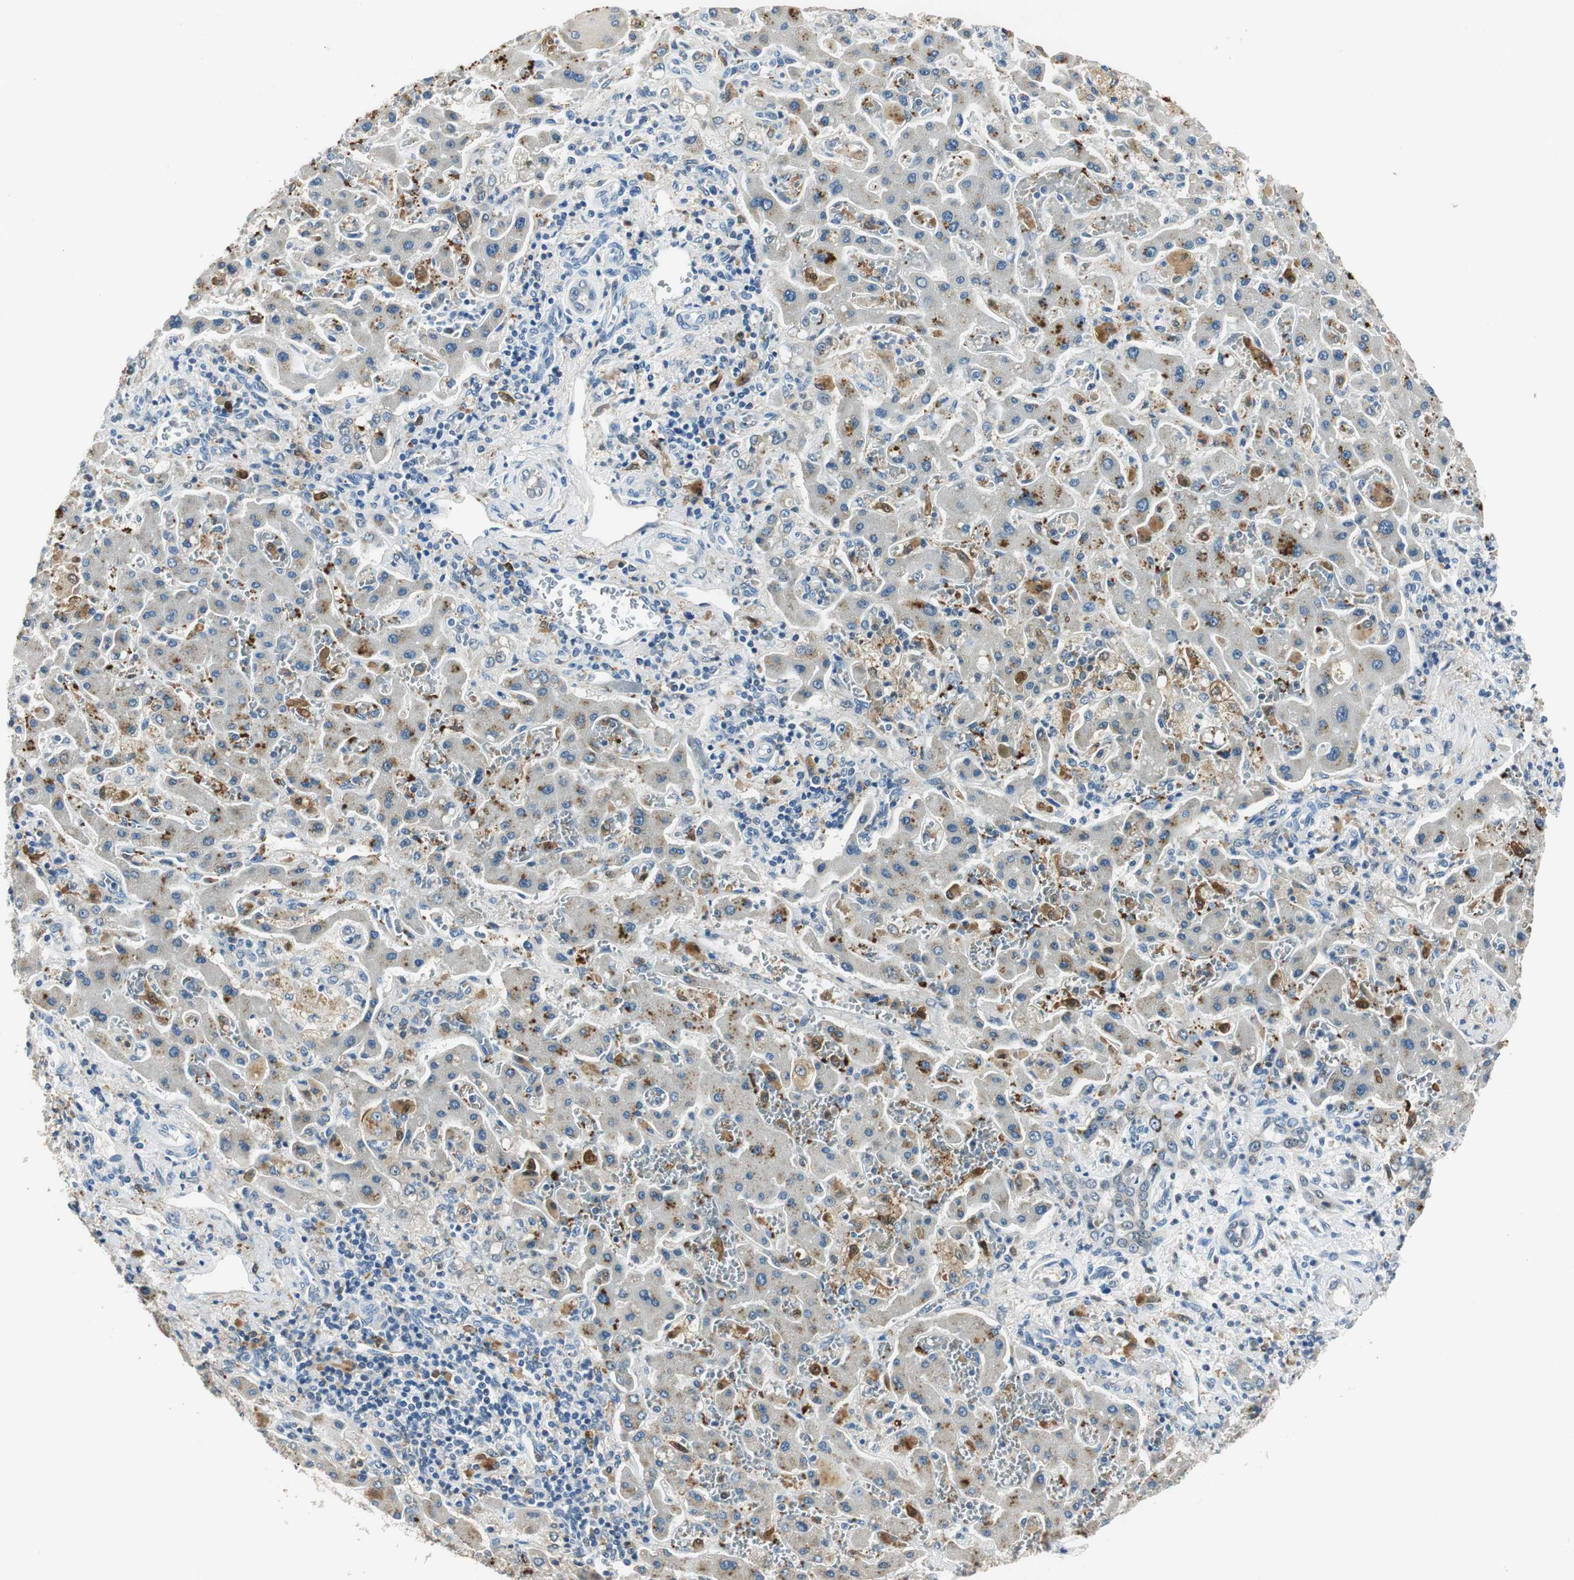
{"staining": {"intensity": "weak", "quantity": "25%-75%", "location": "cytoplasmic/membranous"}, "tissue": "liver cancer", "cell_type": "Tumor cells", "image_type": "cancer", "snomed": [{"axis": "morphology", "description": "Cholangiocarcinoma"}, {"axis": "topography", "description": "Liver"}], "caption": "Cholangiocarcinoma (liver) tissue shows weak cytoplasmic/membranous expression in approximately 25%-75% of tumor cells, visualized by immunohistochemistry. The protein is stained brown, and the nuclei are stained in blue (DAB IHC with brightfield microscopy, high magnification).", "gene": "ME1", "patient": {"sex": "male", "age": 50}}